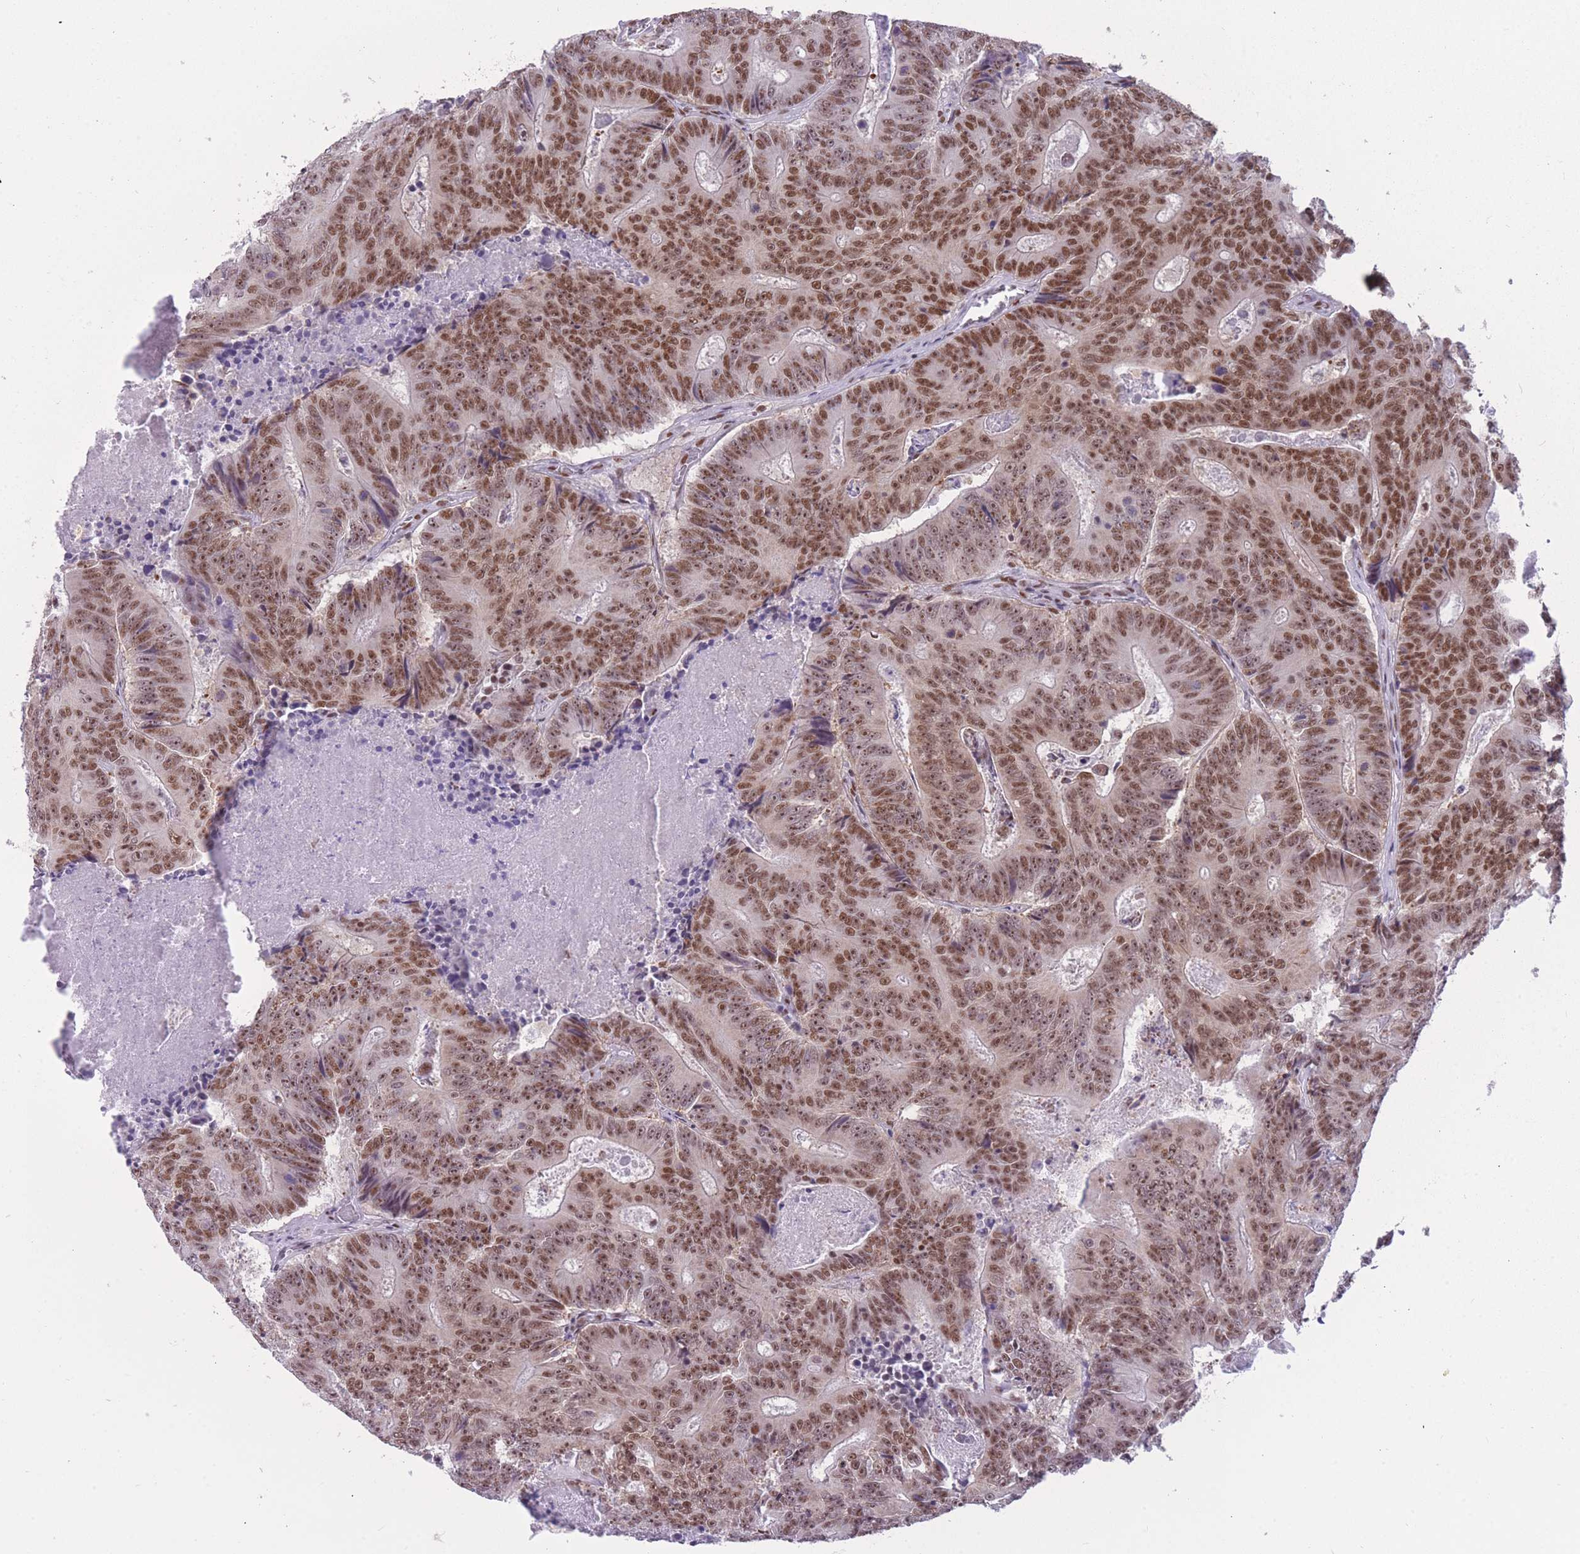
{"staining": {"intensity": "moderate", "quantity": ">75%", "location": "nuclear"}, "tissue": "colorectal cancer", "cell_type": "Tumor cells", "image_type": "cancer", "snomed": [{"axis": "morphology", "description": "Adenocarcinoma, NOS"}, {"axis": "topography", "description": "Colon"}], "caption": "Brown immunohistochemical staining in adenocarcinoma (colorectal) displays moderate nuclear positivity in about >75% of tumor cells.", "gene": "HNRNPUL1", "patient": {"sex": "male", "age": 83}}